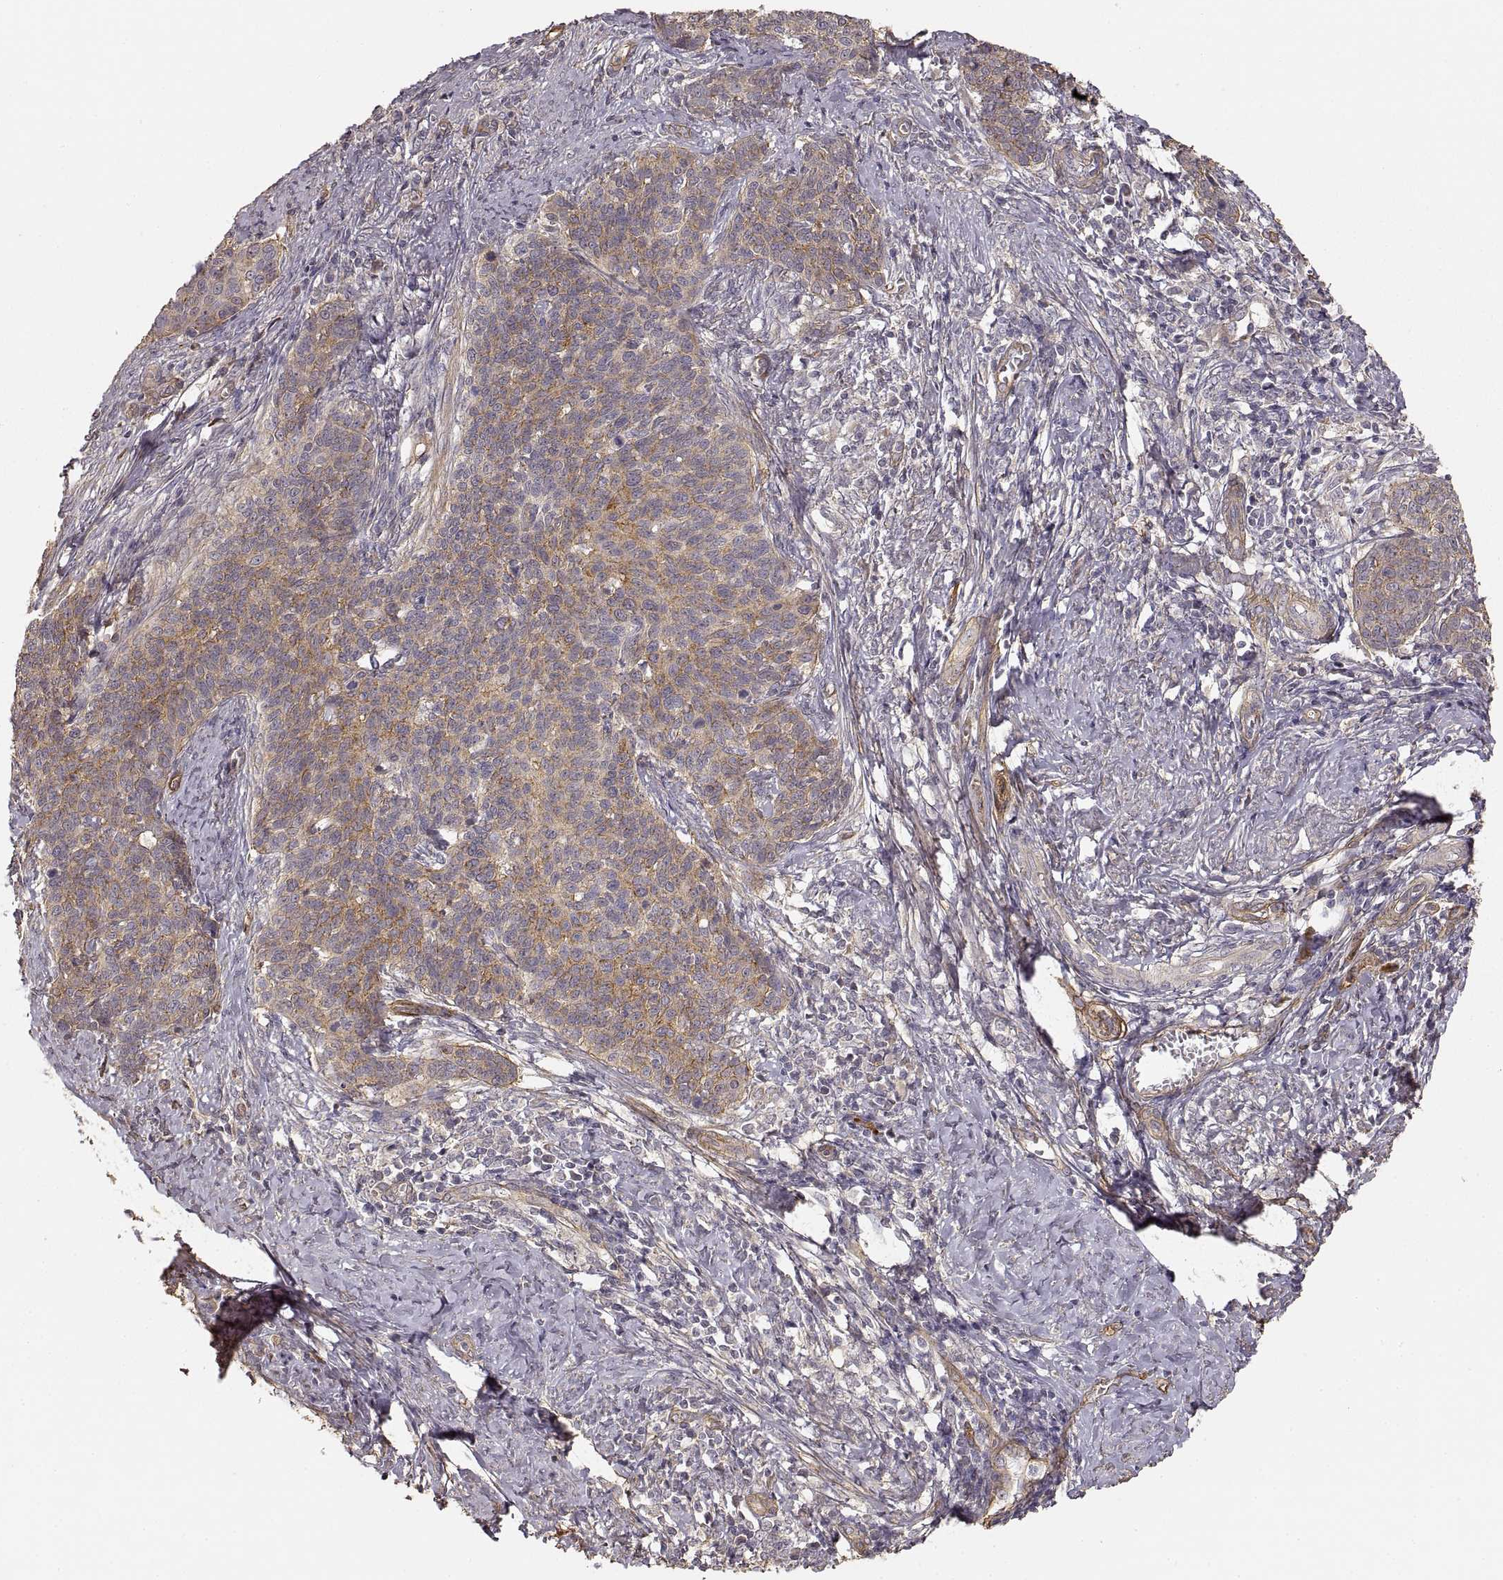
{"staining": {"intensity": "moderate", "quantity": "25%-75%", "location": "cytoplasmic/membranous"}, "tissue": "cervical cancer", "cell_type": "Tumor cells", "image_type": "cancer", "snomed": [{"axis": "morphology", "description": "Squamous cell carcinoma, NOS"}, {"axis": "topography", "description": "Cervix"}], "caption": "A high-resolution micrograph shows immunohistochemistry staining of cervical cancer, which exhibits moderate cytoplasmic/membranous expression in approximately 25%-75% of tumor cells.", "gene": "LAMA4", "patient": {"sex": "female", "age": 39}}